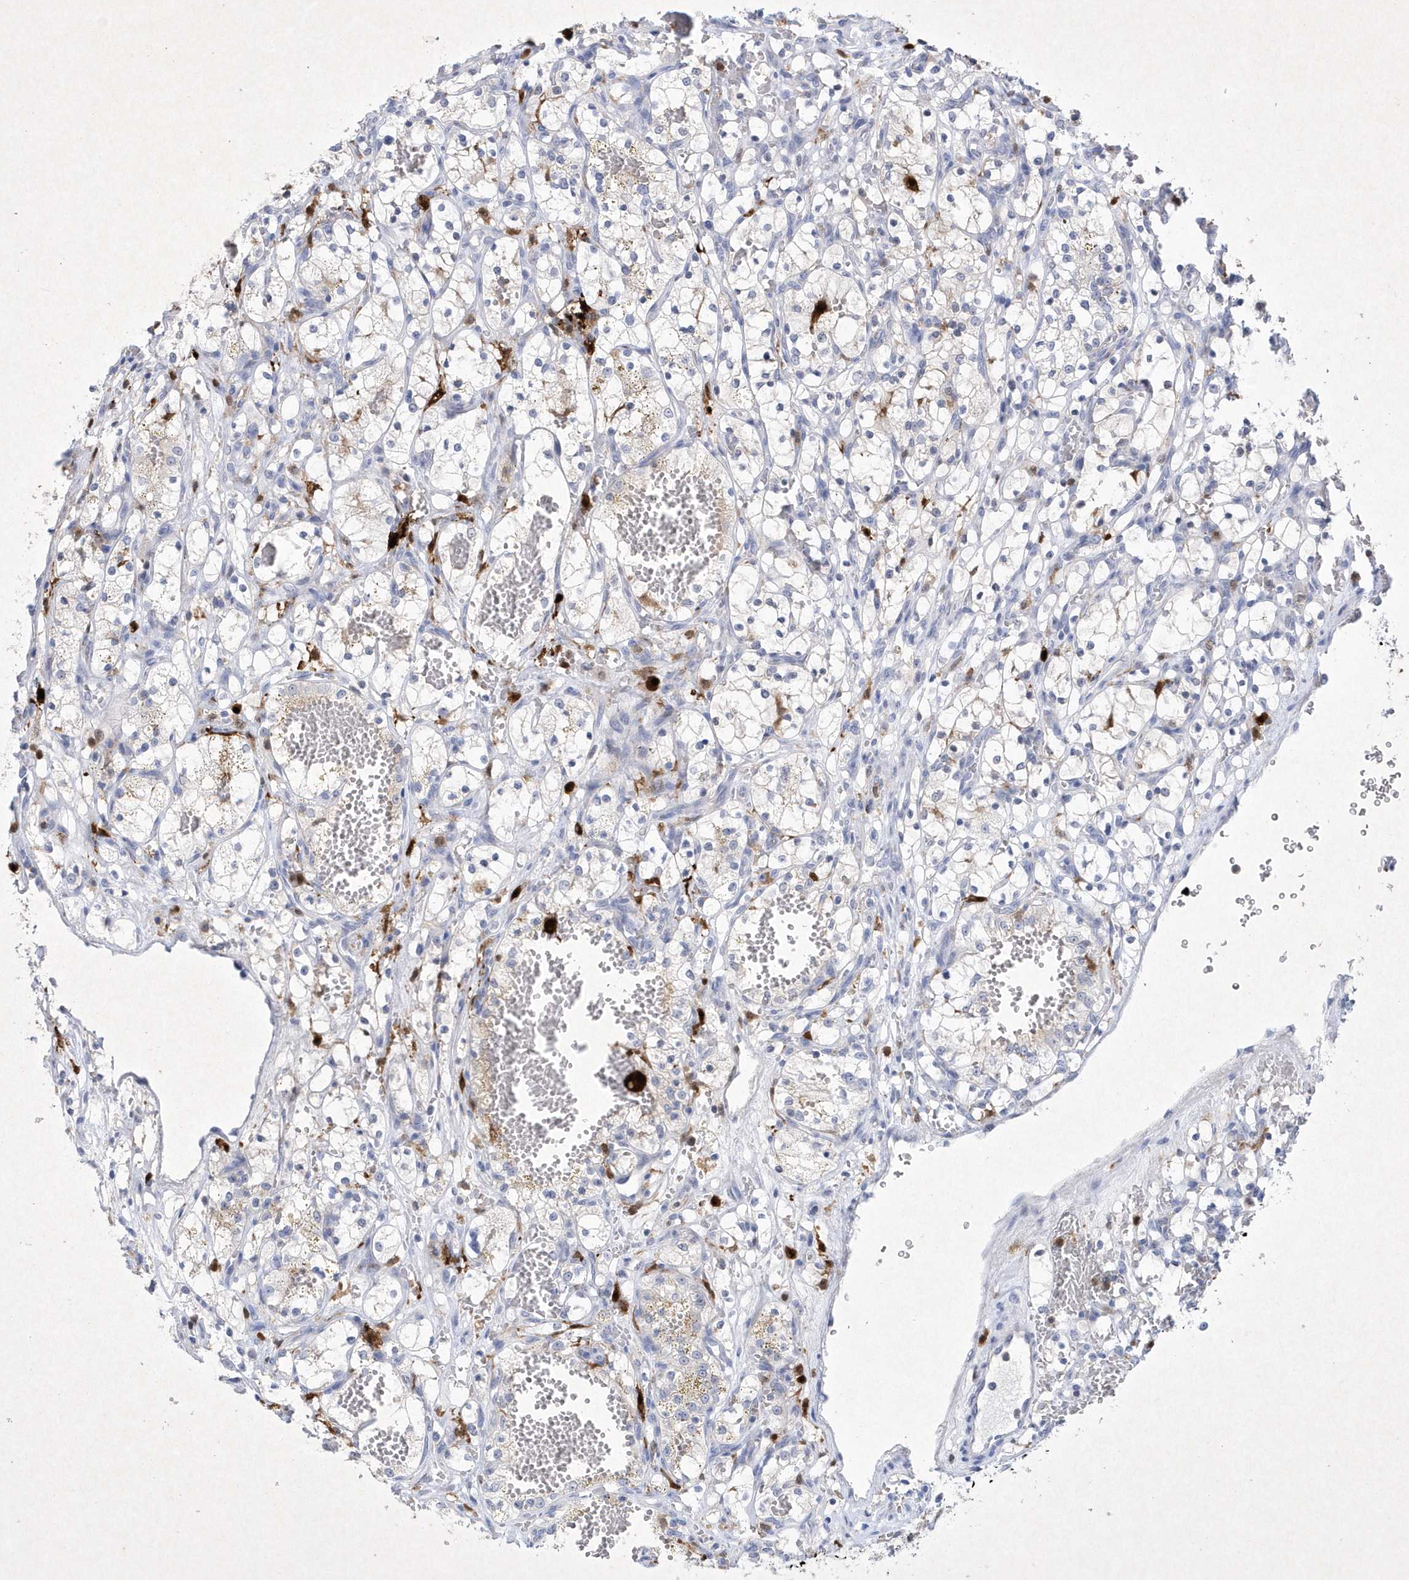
{"staining": {"intensity": "negative", "quantity": "none", "location": "none"}, "tissue": "renal cancer", "cell_type": "Tumor cells", "image_type": "cancer", "snomed": [{"axis": "morphology", "description": "Adenocarcinoma, NOS"}, {"axis": "topography", "description": "Kidney"}], "caption": "Histopathology image shows no protein positivity in tumor cells of adenocarcinoma (renal) tissue.", "gene": "BHLHA15", "patient": {"sex": "female", "age": 69}}